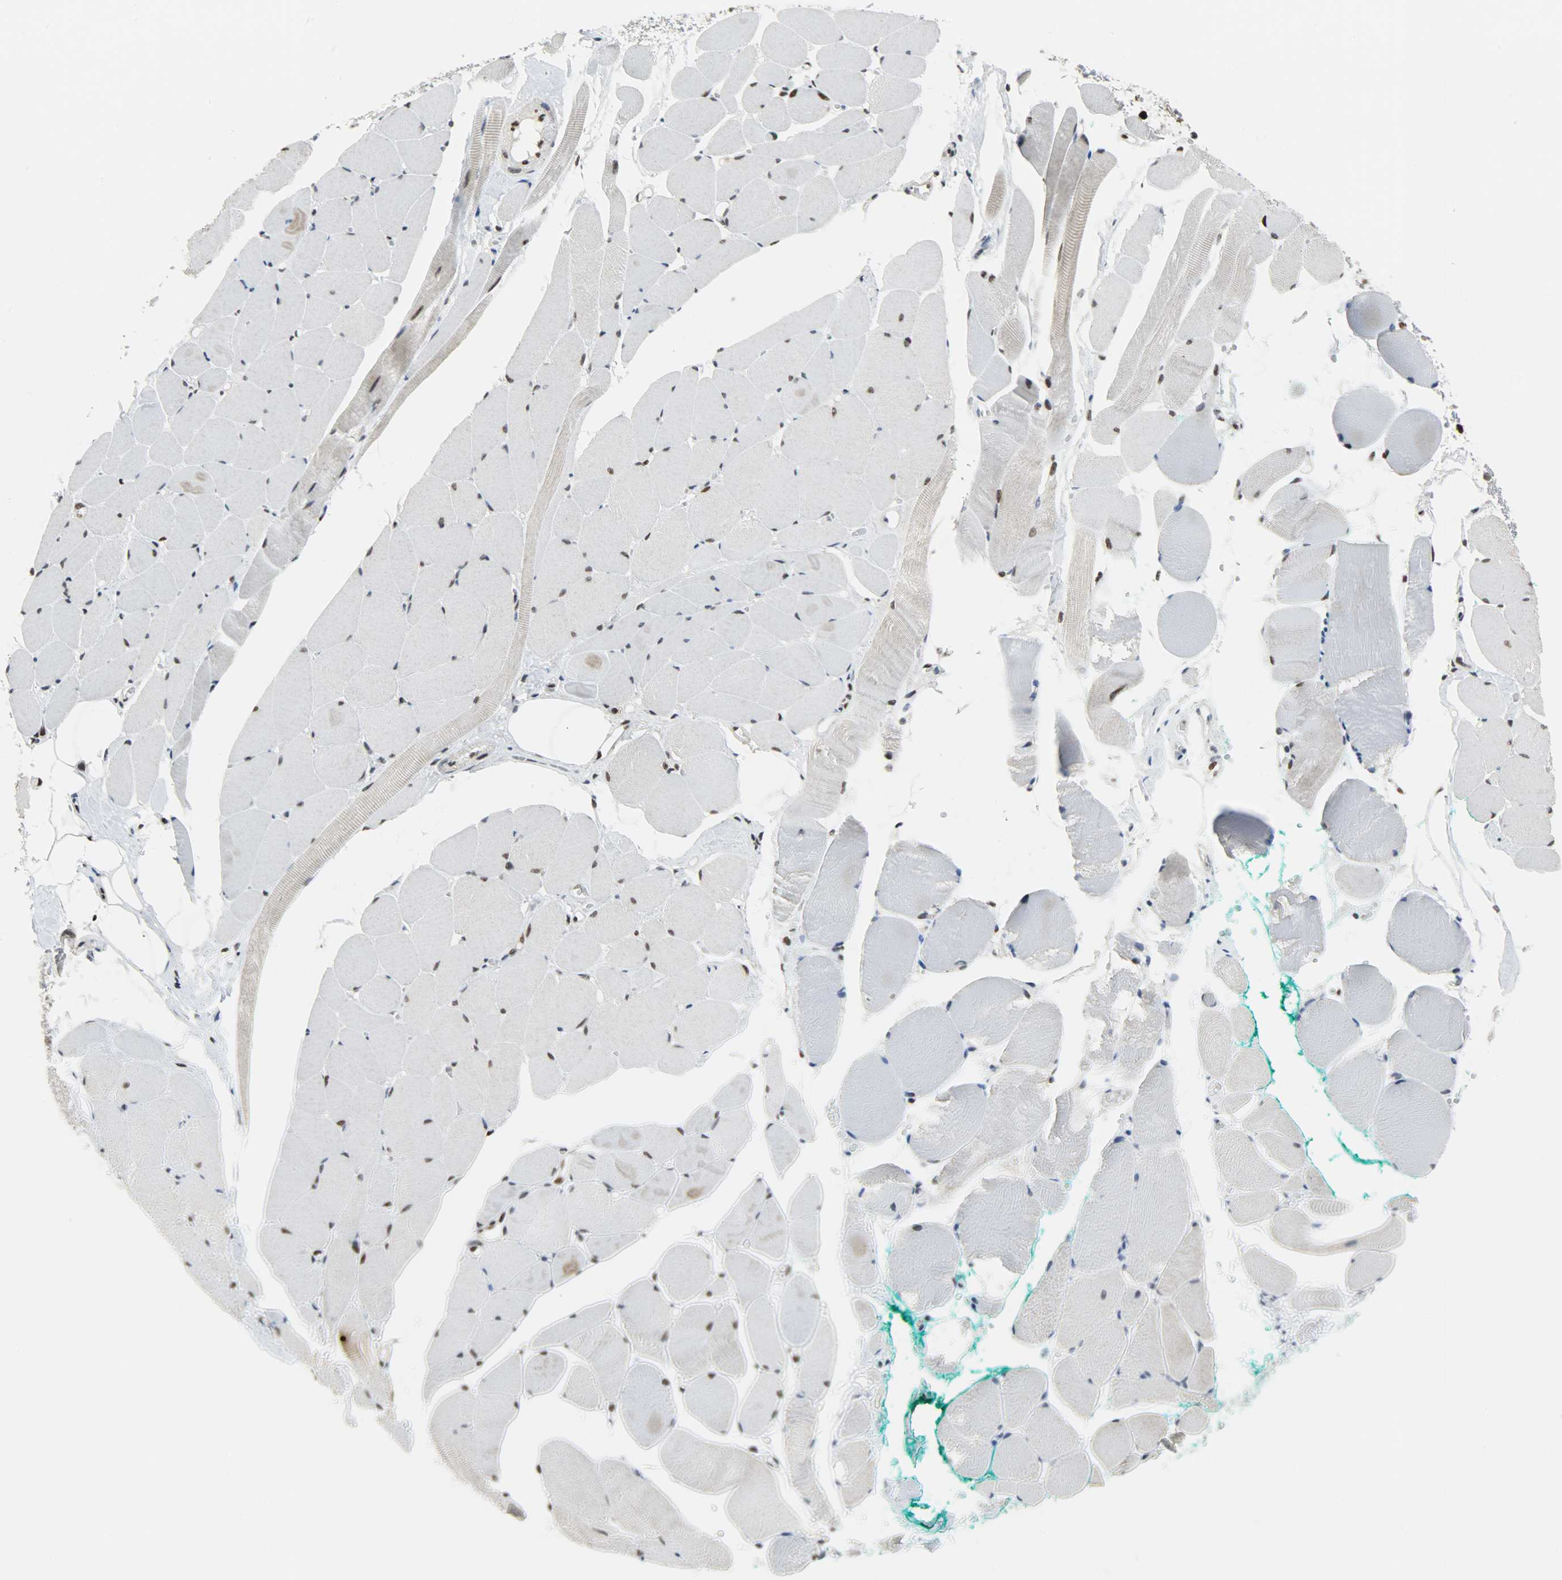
{"staining": {"intensity": "moderate", "quantity": ">75%", "location": "nuclear"}, "tissue": "skeletal muscle", "cell_type": "Myocytes", "image_type": "normal", "snomed": [{"axis": "morphology", "description": "Normal tissue, NOS"}, {"axis": "topography", "description": "Skeletal muscle"}, {"axis": "topography", "description": "Peripheral nerve tissue"}], "caption": "Immunohistochemical staining of unremarkable skeletal muscle exhibits medium levels of moderate nuclear expression in approximately >75% of myocytes. (IHC, brightfield microscopy, high magnification).", "gene": "SSB", "patient": {"sex": "female", "age": 84}}